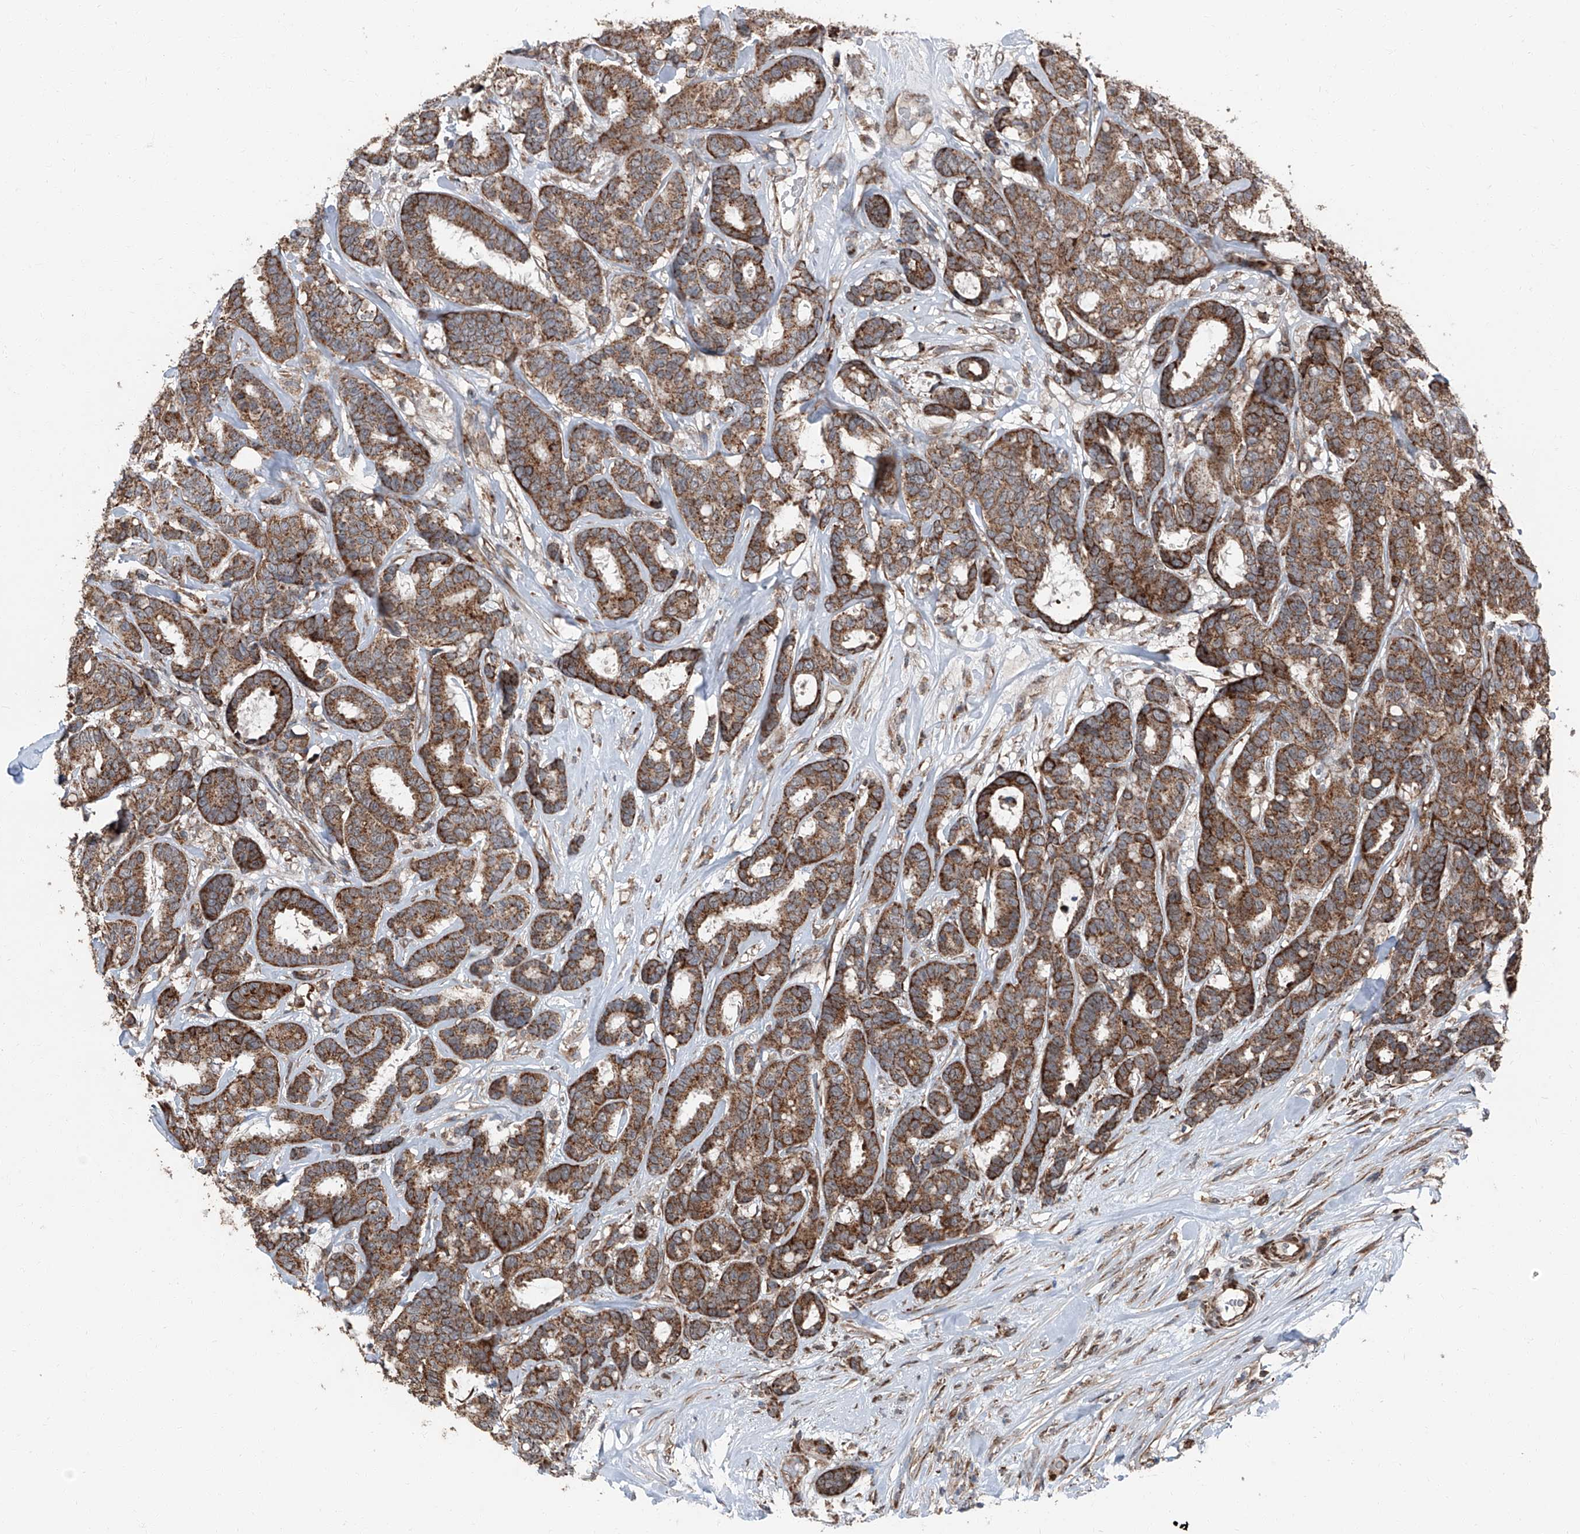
{"staining": {"intensity": "moderate", "quantity": ">75%", "location": "cytoplasmic/membranous"}, "tissue": "breast cancer", "cell_type": "Tumor cells", "image_type": "cancer", "snomed": [{"axis": "morphology", "description": "Duct carcinoma"}, {"axis": "topography", "description": "Breast"}], "caption": "DAB (3,3'-diaminobenzidine) immunohistochemical staining of breast cancer exhibits moderate cytoplasmic/membranous protein positivity in approximately >75% of tumor cells.", "gene": "LIMK1", "patient": {"sex": "female", "age": 87}}